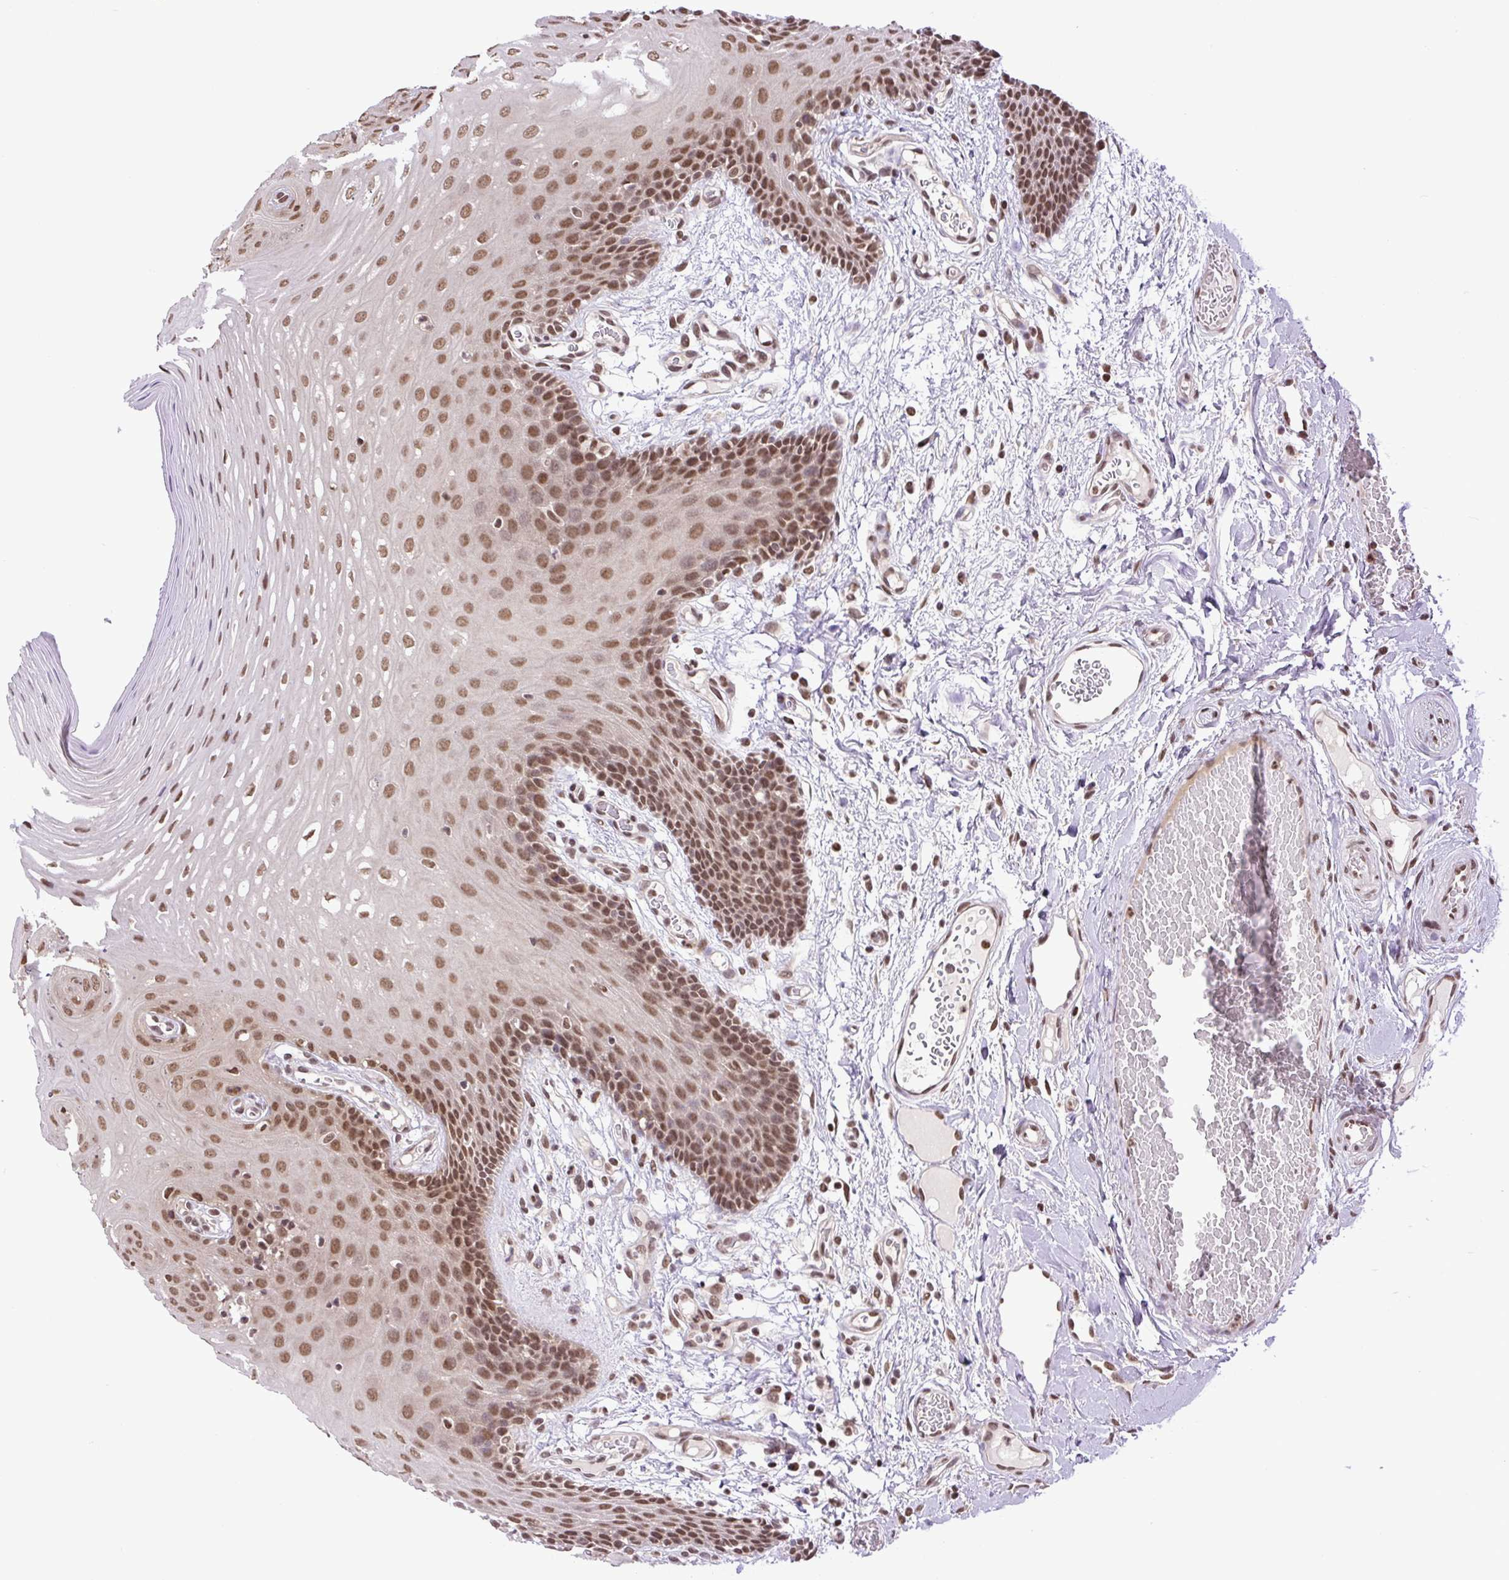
{"staining": {"intensity": "moderate", "quantity": ">75%", "location": "nuclear"}, "tissue": "oral mucosa", "cell_type": "Squamous epithelial cells", "image_type": "normal", "snomed": [{"axis": "morphology", "description": "Normal tissue, NOS"}, {"axis": "topography", "description": "Oral tissue"}, {"axis": "topography", "description": "Tounge, NOS"}], "caption": "Oral mucosa stained with DAB immunohistochemistry exhibits medium levels of moderate nuclear staining in about >75% of squamous epithelial cells.", "gene": "SGTA", "patient": {"sex": "female", "age": 60}}